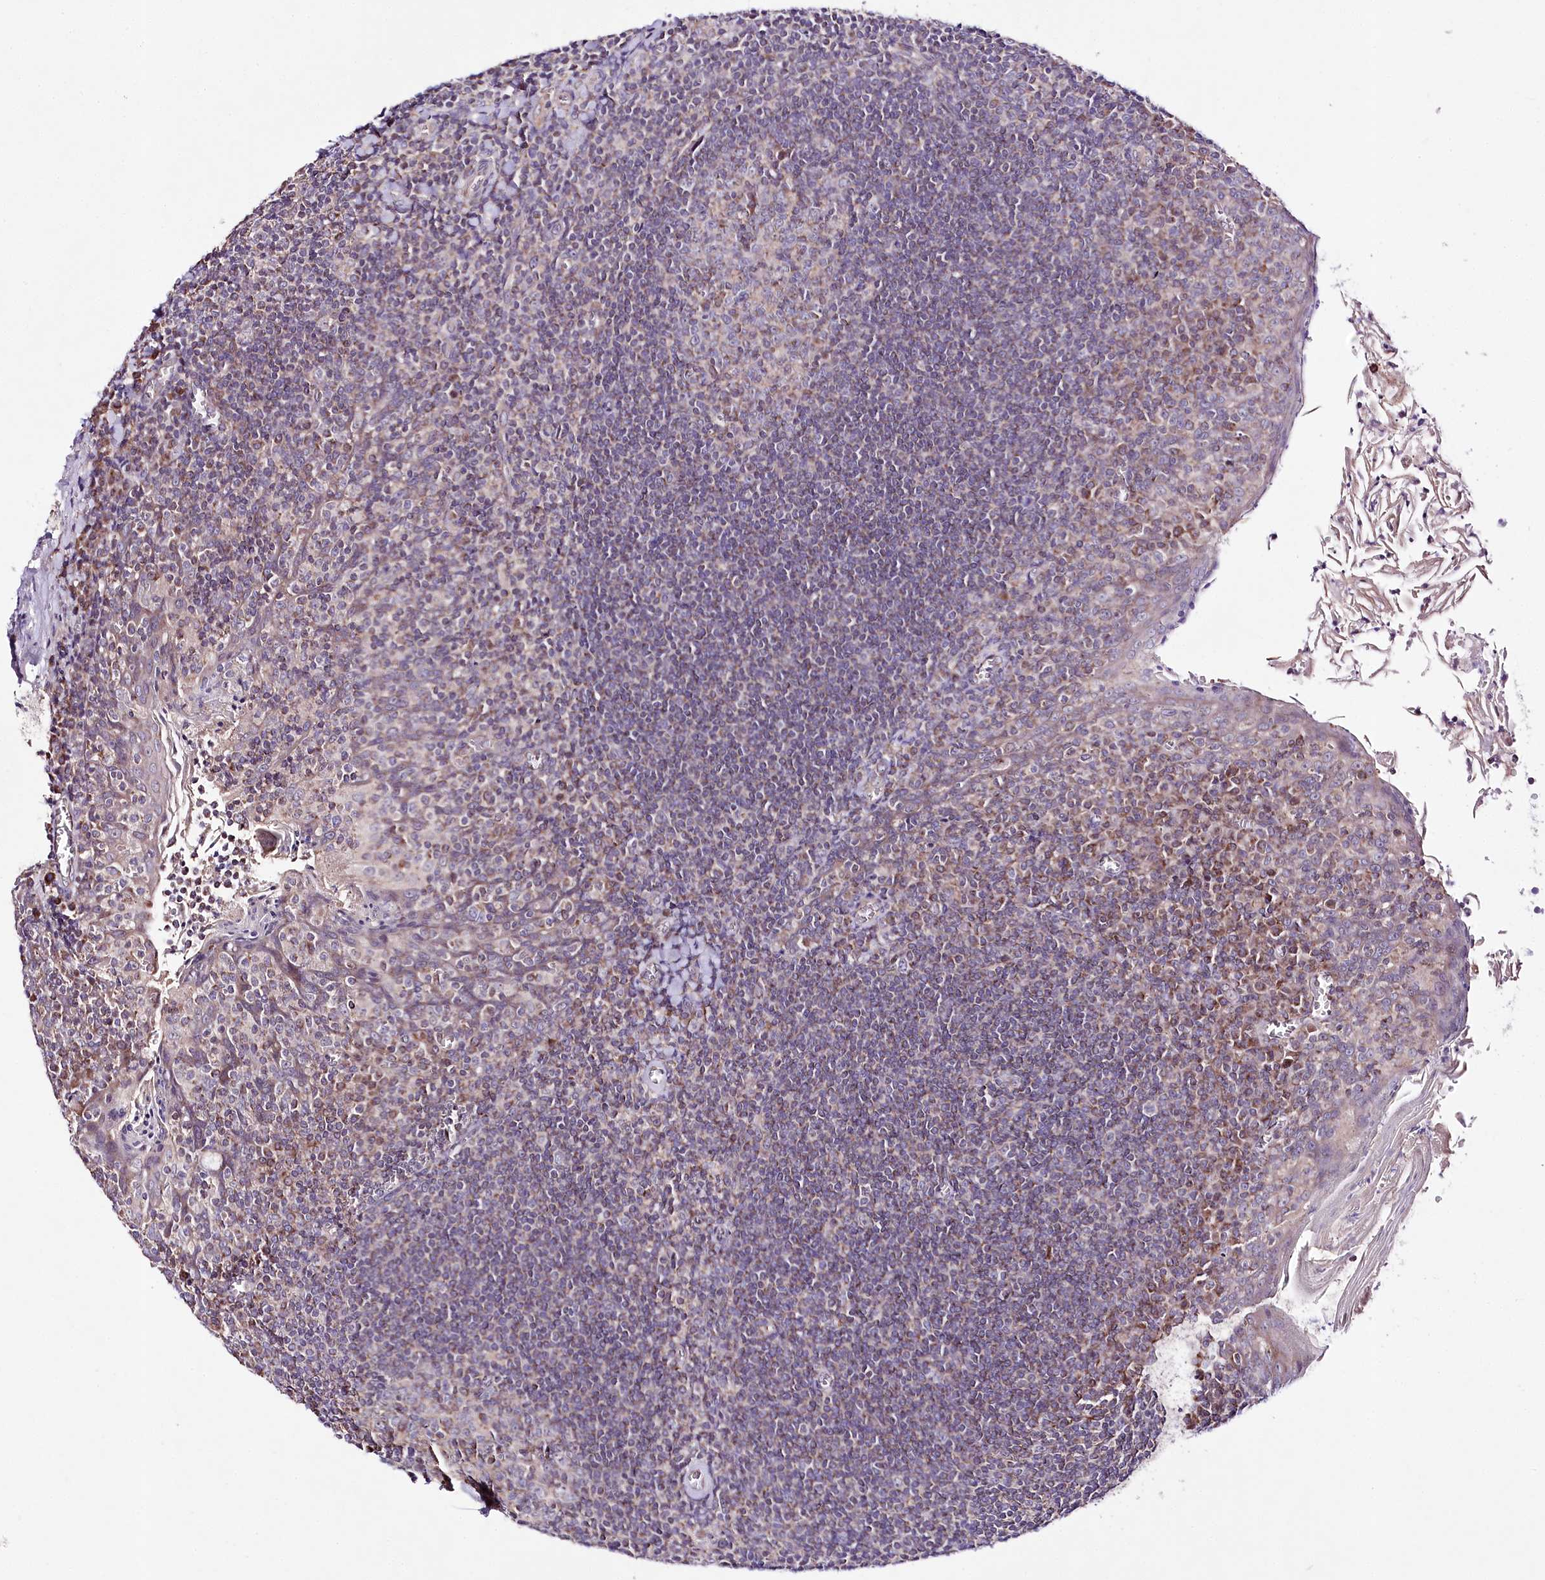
{"staining": {"intensity": "moderate", "quantity": "<25%", "location": "cytoplasmic/membranous"}, "tissue": "tonsil", "cell_type": "Germinal center cells", "image_type": "normal", "snomed": [{"axis": "morphology", "description": "Normal tissue, NOS"}, {"axis": "topography", "description": "Tonsil"}], "caption": "Immunohistochemistry (IHC) micrograph of benign tonsil stained for a protein (brown), which shows low levels of moderate cytoplasmic/membranous staining in approximately <25% of germinal center cells.", "gene": "ATE1", "patient": {"sex": "male", "age": 27}}